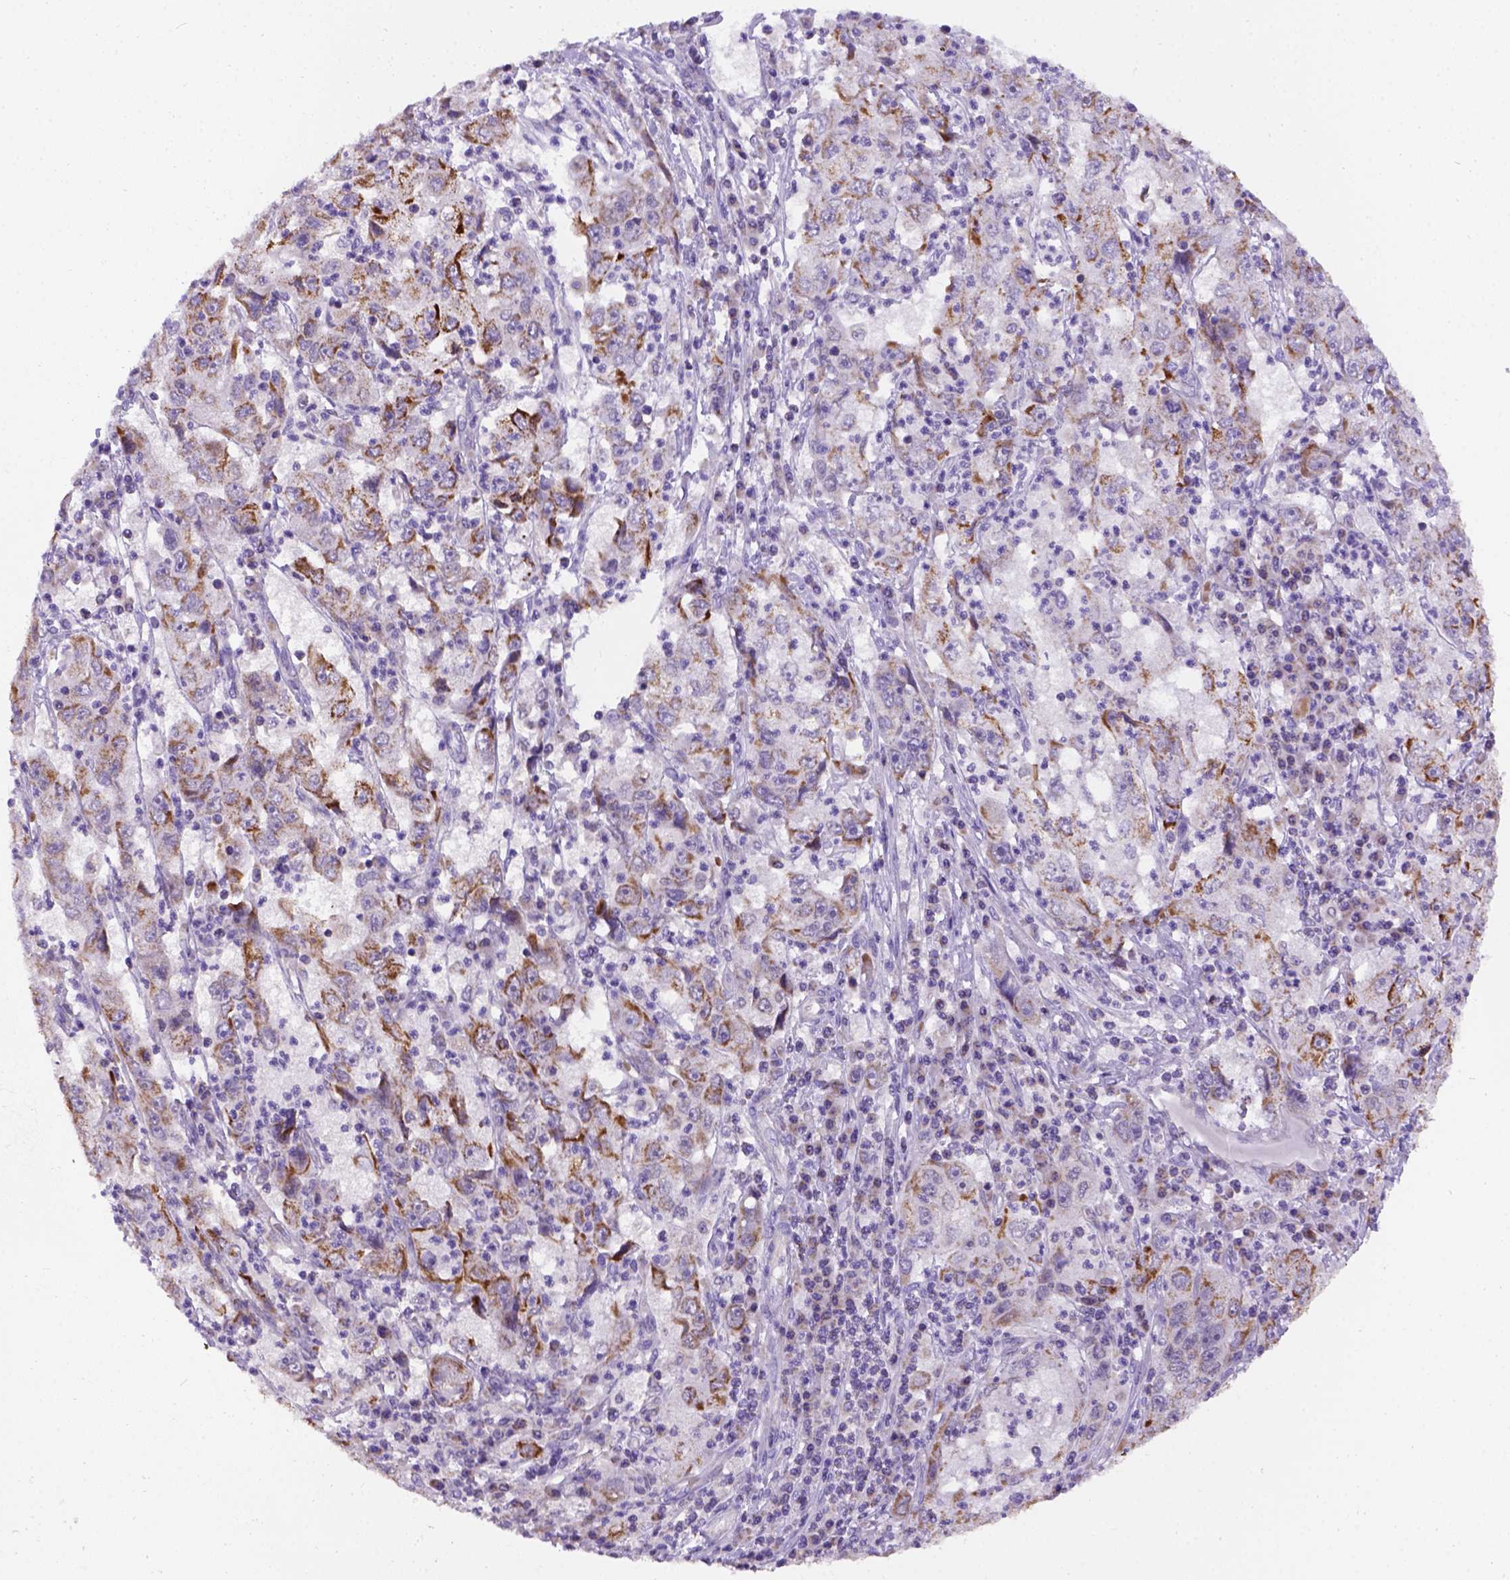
{"staining": {"intensity": "moderate", "quantity": ">75%", "location": "cytoplasmic/membranous"}, "tissue": "cervical cancer", "cell_type": "Tumor cells", "image_type": "cancer", "snomed": [{"axis": "morphology", "description": "Squamous cell carcinoma, NOS"}, {"axis": "topography", "description": "Cervix"}], "caption": "Immunohistochemical staining of cervical squamous cell carcinoma shows medium levels of moderate cytoplasmic/membranous expression in about >75% of tumor cells.", "gene": "L2HGDH", "patient": {"sex": "female", "age": 36}}